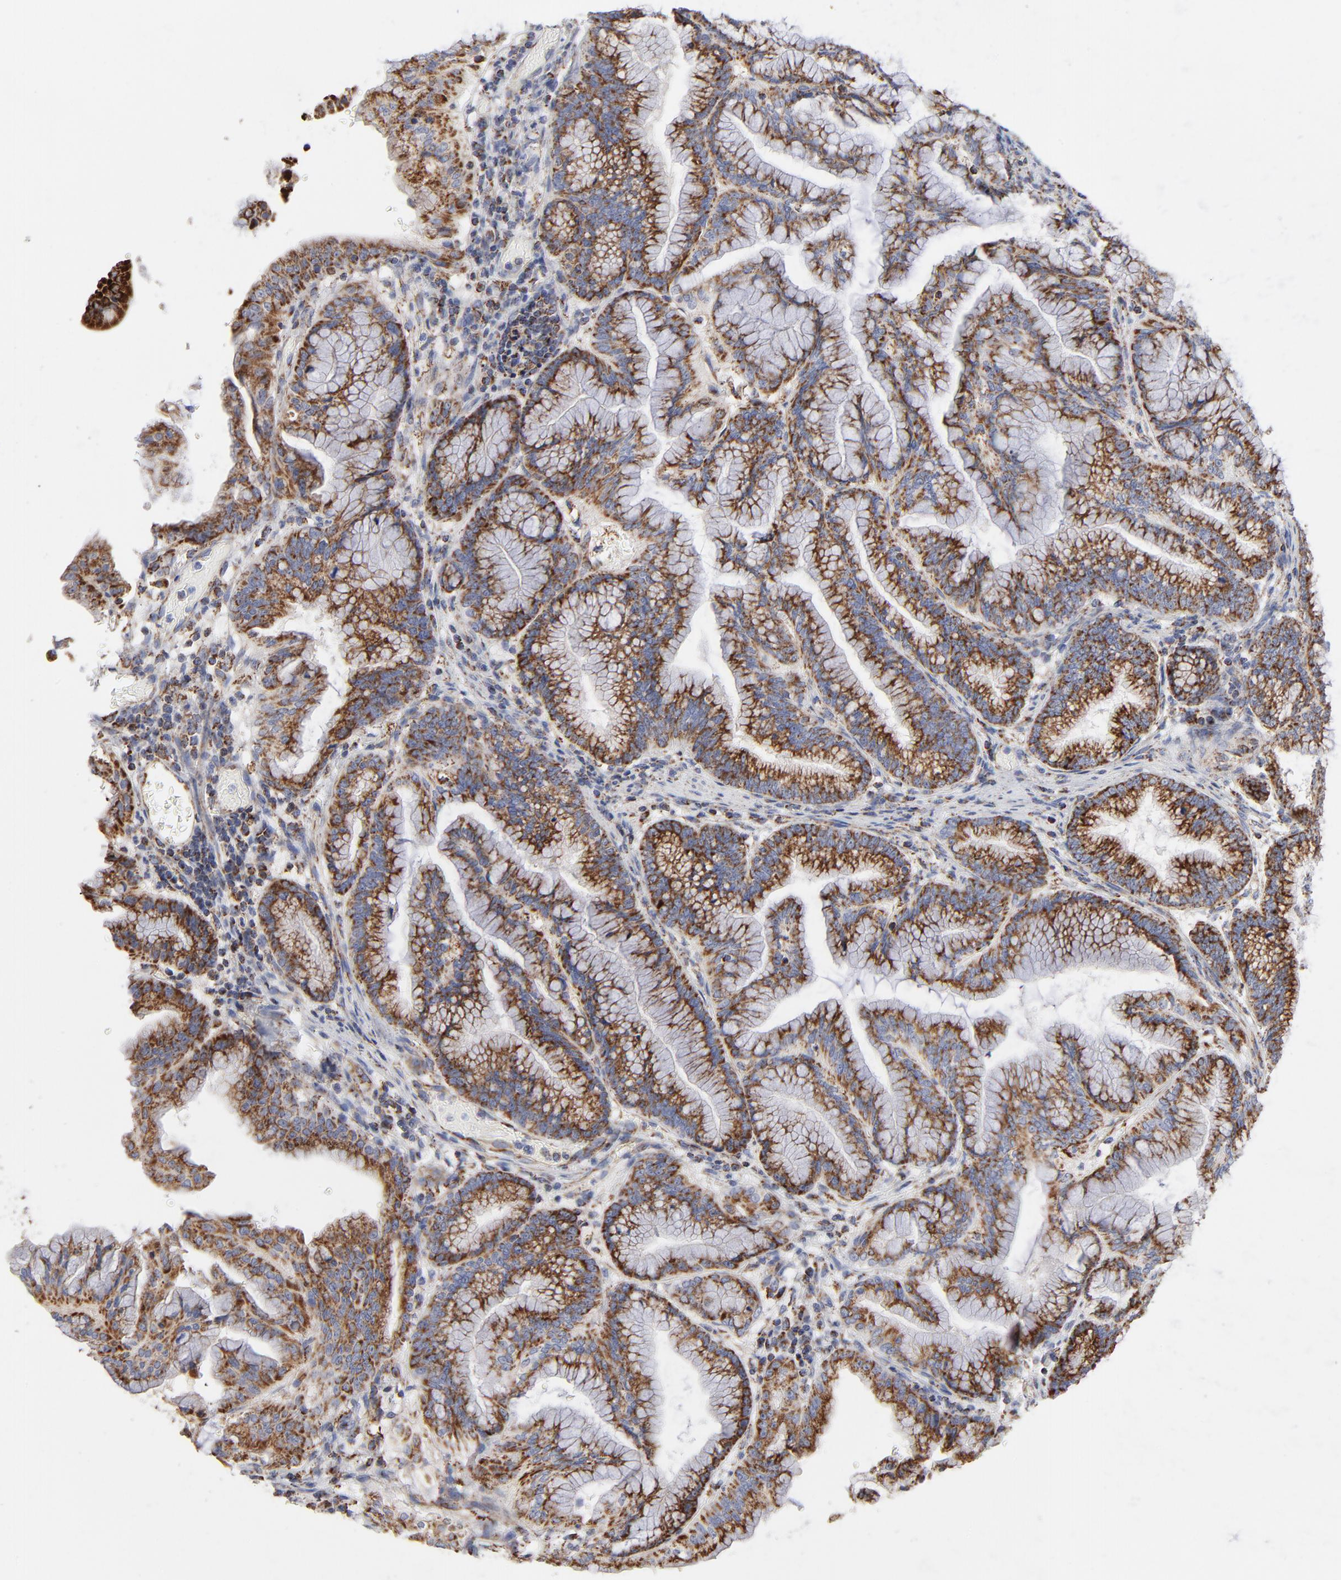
{"staining": {"intensity": "strong", "quantity": ">75%", "location": "cytoplasmic/membranous"}, "tissue": "pancreatic cancer", "cell_type": "Tumor cells", "image_type": "cancer", "snomed": [{"axis": "morphology", "description": "Adenocarcinoma, NOS"}, {"axis": "topography", "description": "Pancreas"}], "caption": "The immunohistochemical stain labels strong cytoplasmic/membranous positivity in tumor cells of pancreatic cancer tissue.", "gene": "ASB3", "patient": {"sex": "female", "age": 64}}